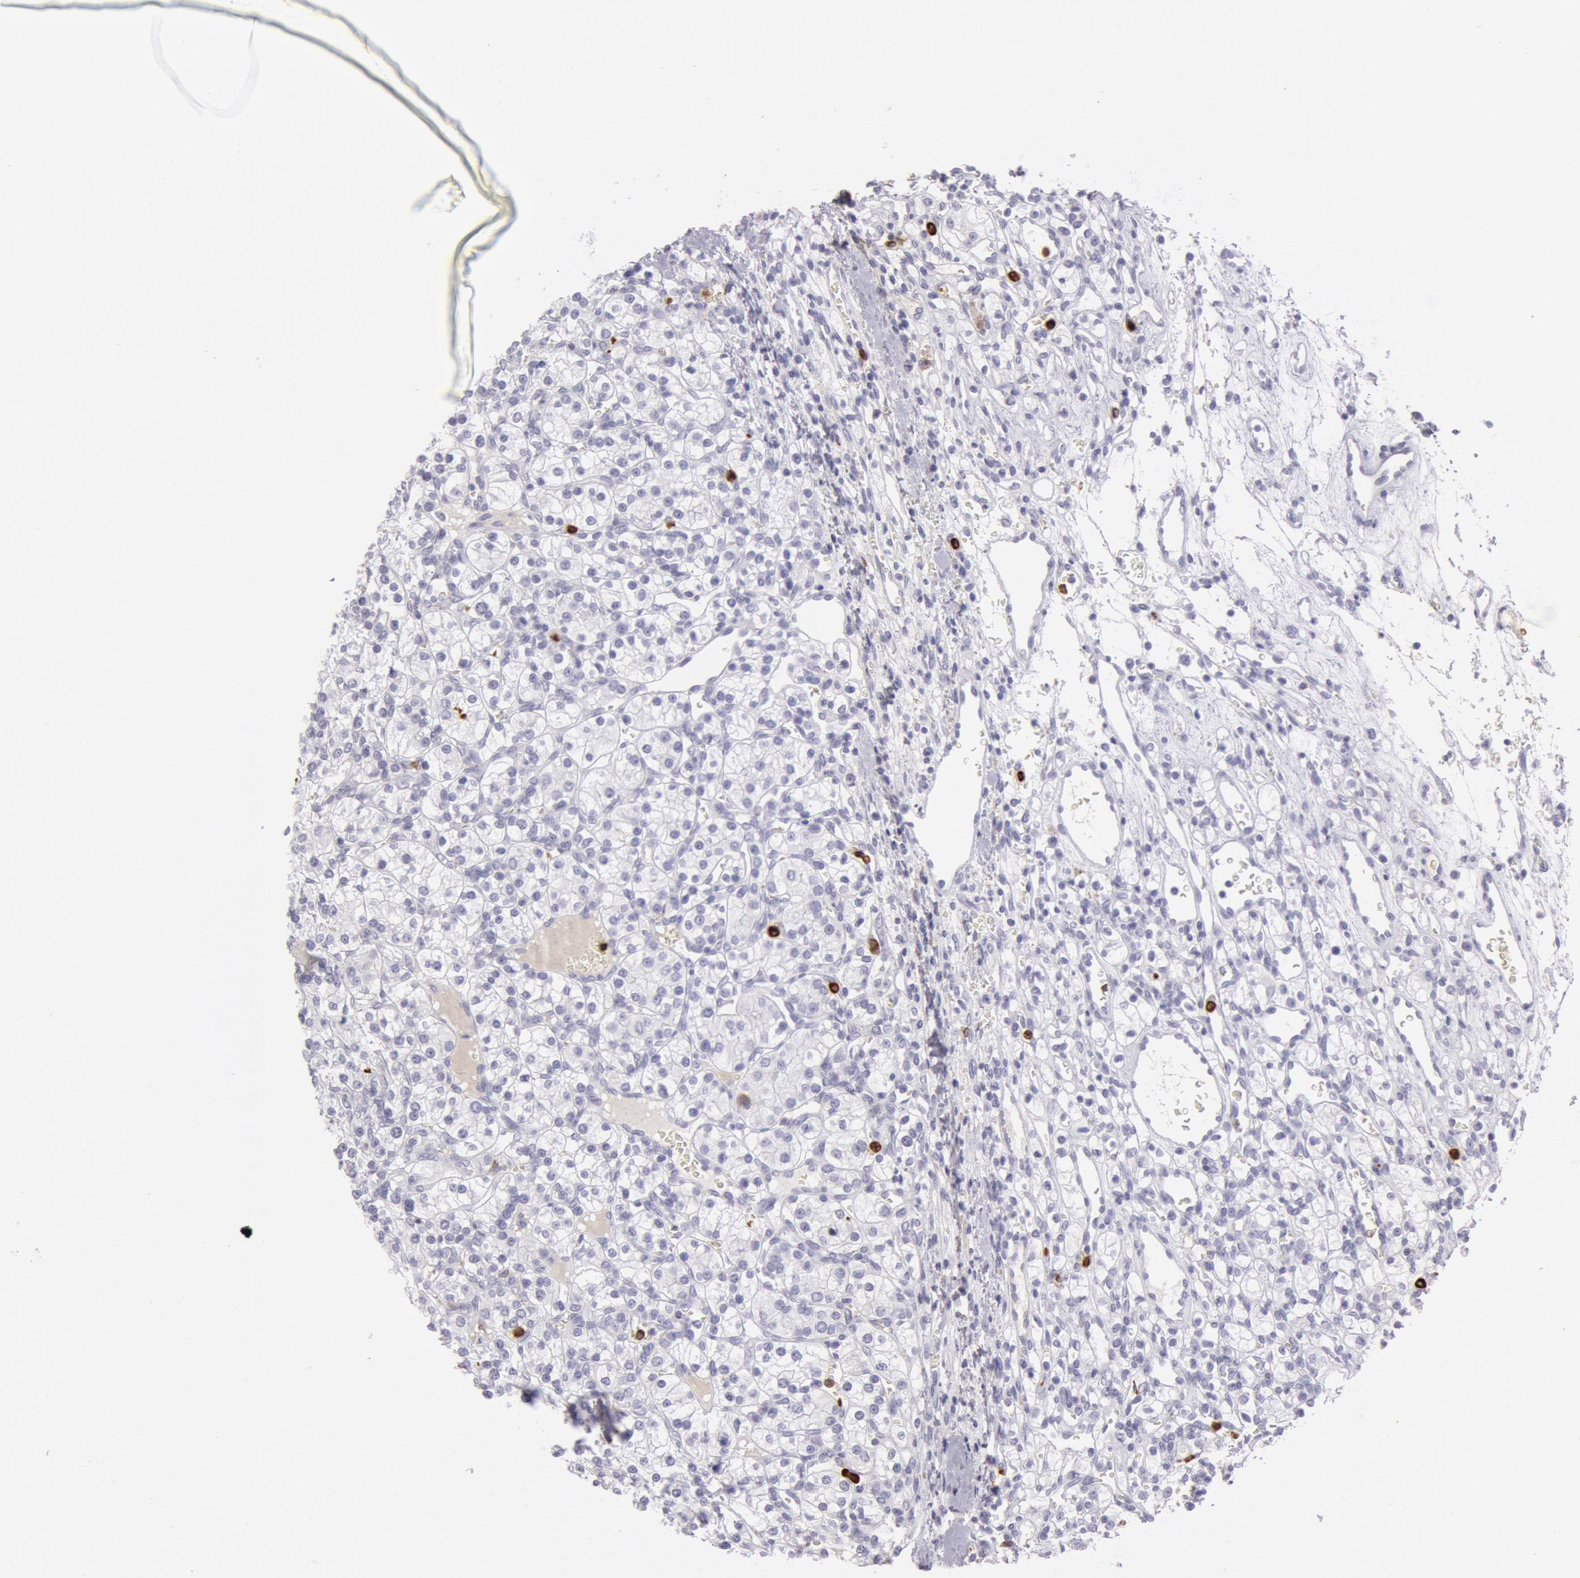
{"staining": {"intensity": "negative", "quantity": "none", "location": "none"}, "tissue": "renal cancer", "cell_type": "Tumor cells", "image_type": "cancer", "snomed": [{"axis": "morphology", "description": "Adenocarcinoma, NOS"}, {"axis": "topography", "description": "Kidney"}], "caption": "Renal adenocarcinoma stained for a protein using immunohistochemistry (IHC) shows no expression tumor cells.", "gene": "FCN1", "patient": {"sex": "female", "age": 62}}